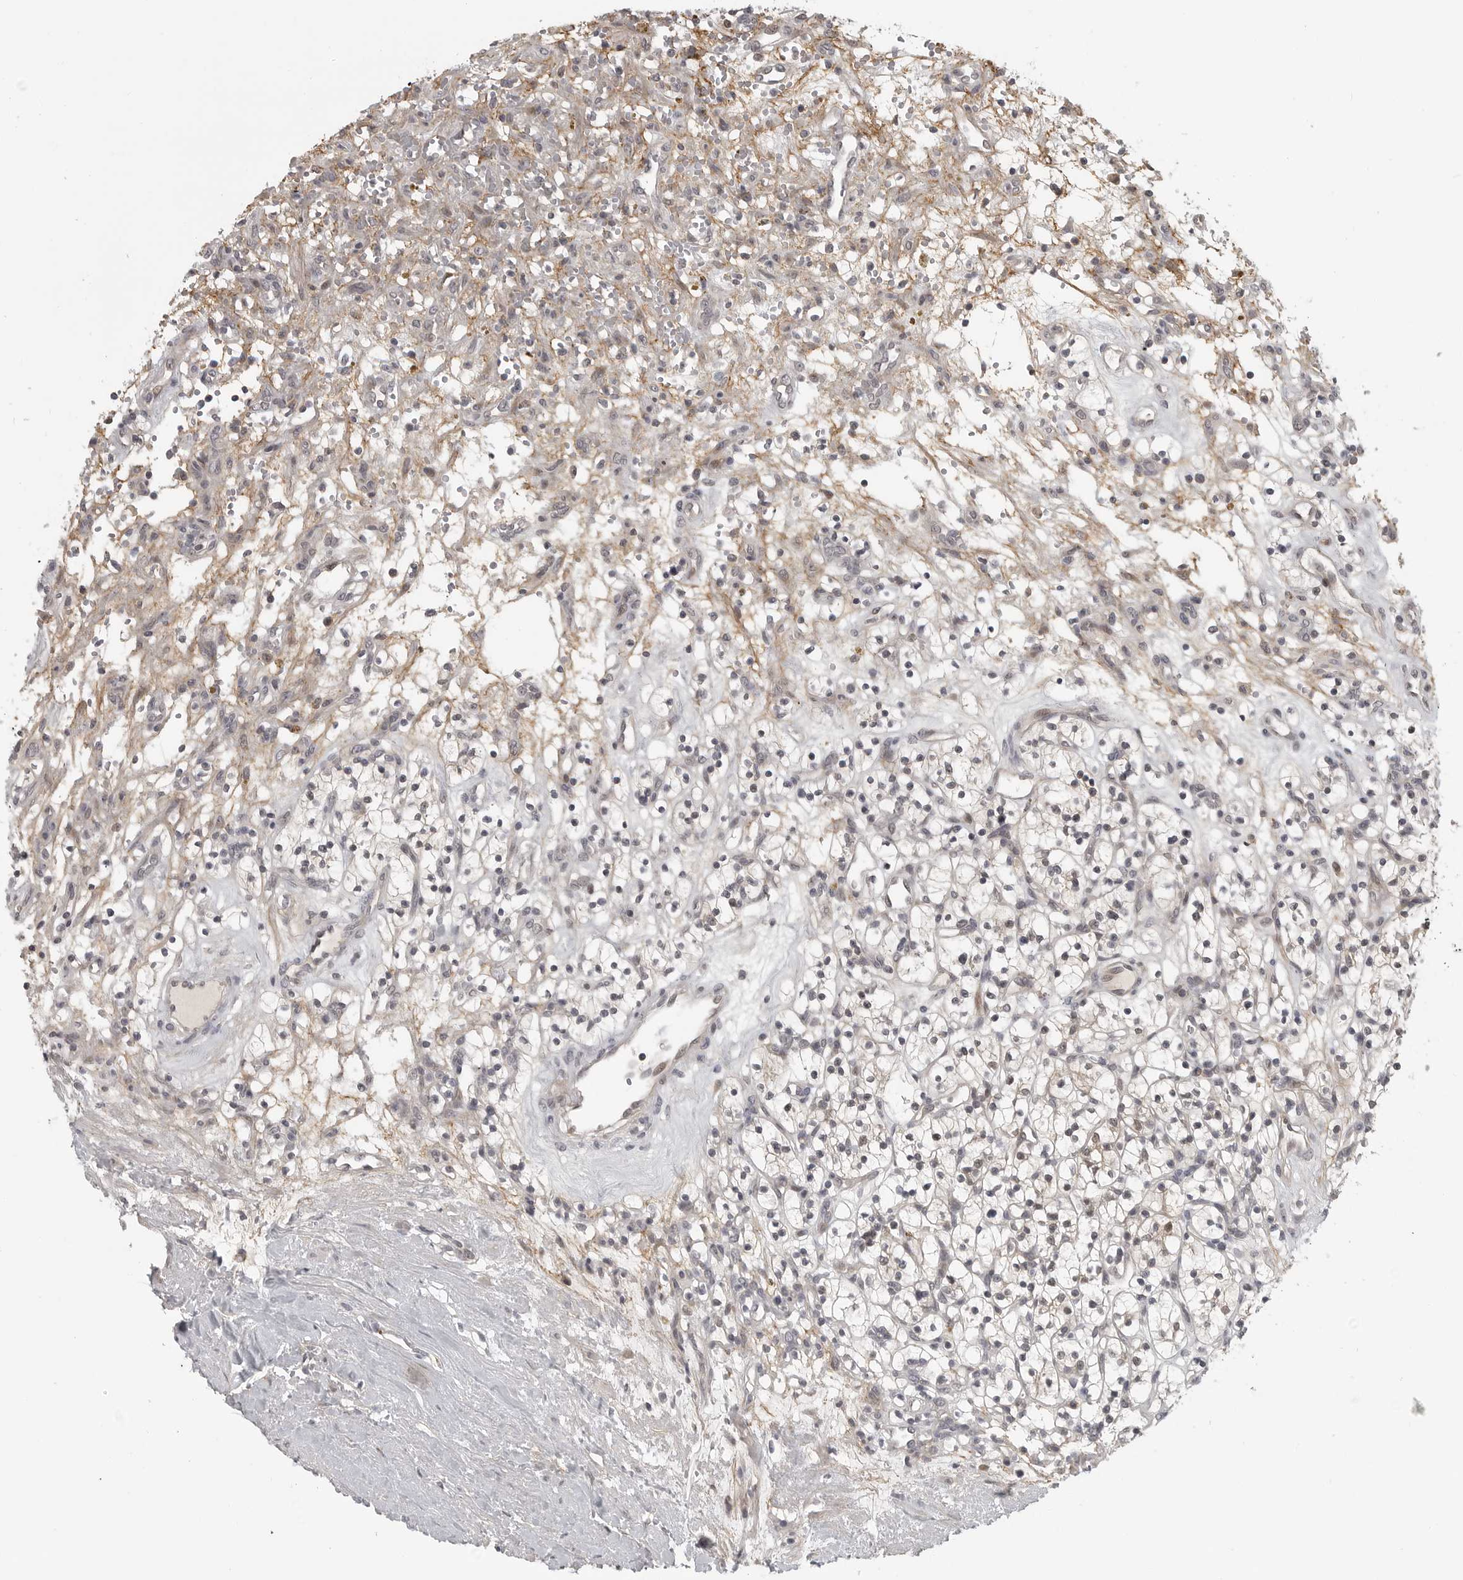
{"staining": {"intensity": "negative", "quantity": "none", "location": "none"}, "tissue": "renal cancer", "cell_type": "Tumor cells", "image_type": "cancer", "snomed": [{"axis": "morphology", "description": "Adenocarcinoma, NOS"}, {"axis": "topography", "description": "Kidney"}], "caption": "High power microscopy photomicrograph of an immunohistochemistry photomicrograph of adenocarcinoma (renal), revealing no significant expression in tumor cells.", "gene": "UROD", "patient": {"sex": "female", "age": 57}}